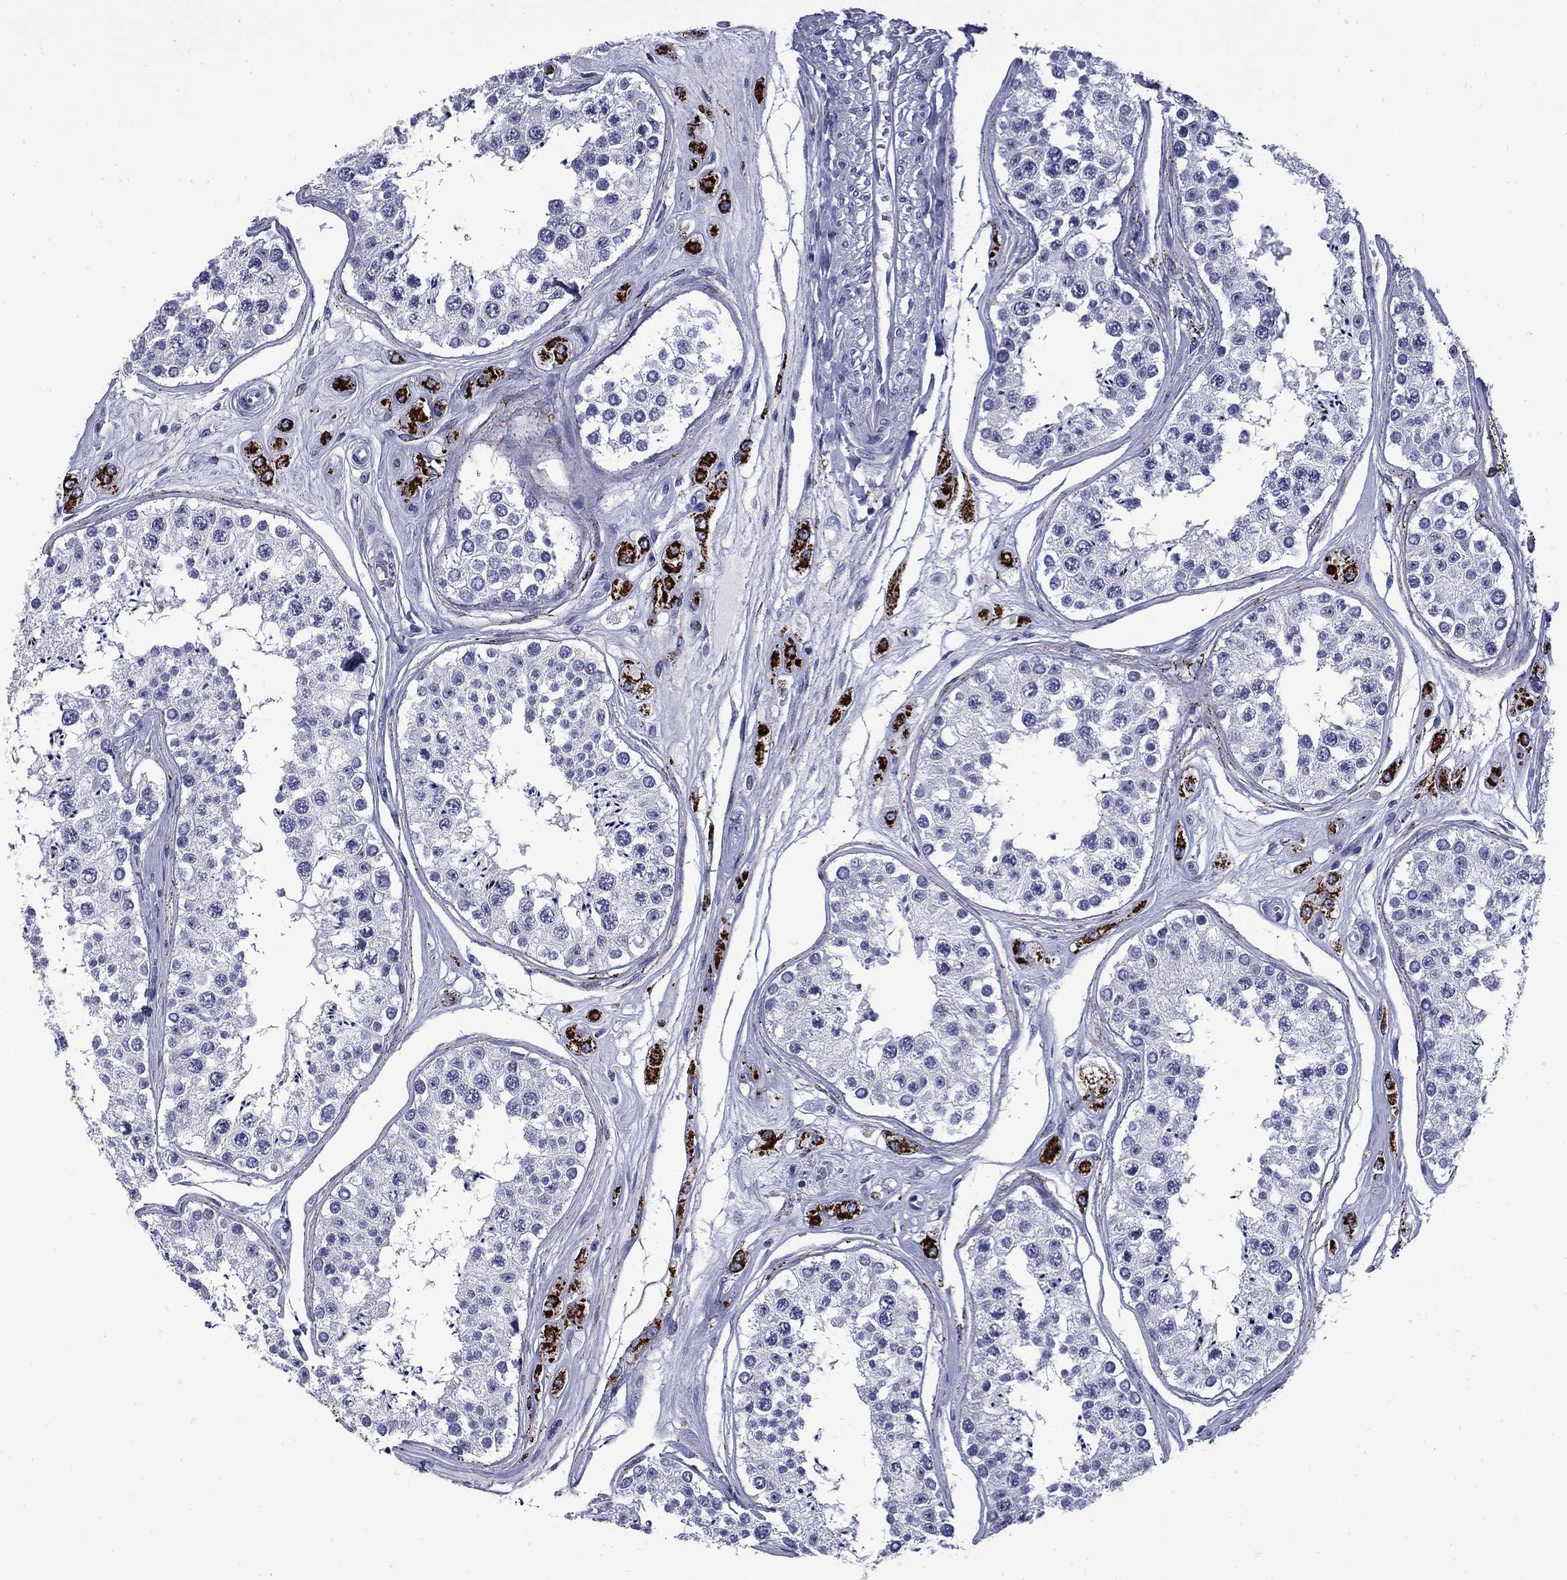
{"staining": {"intensity": "negative", "quantity": "none", "location": "none"}, "tissue": "testis", "cell_type": "Cells in seminiferous ducts", "image_type": "normal", "snomed": [{"axis": "morphology", "description": "Normal tissue, NOS"}, {"axis": "topography", "description": "Testis"}], "caption": "This is a micrograph of immunohistochemistry staining of normal testis, which shows no staining in cells in seminiferous ducts. Nuclei are stained in blue.", "gene": "MGARP", "patient": {"sex": "male", "age": 25}}